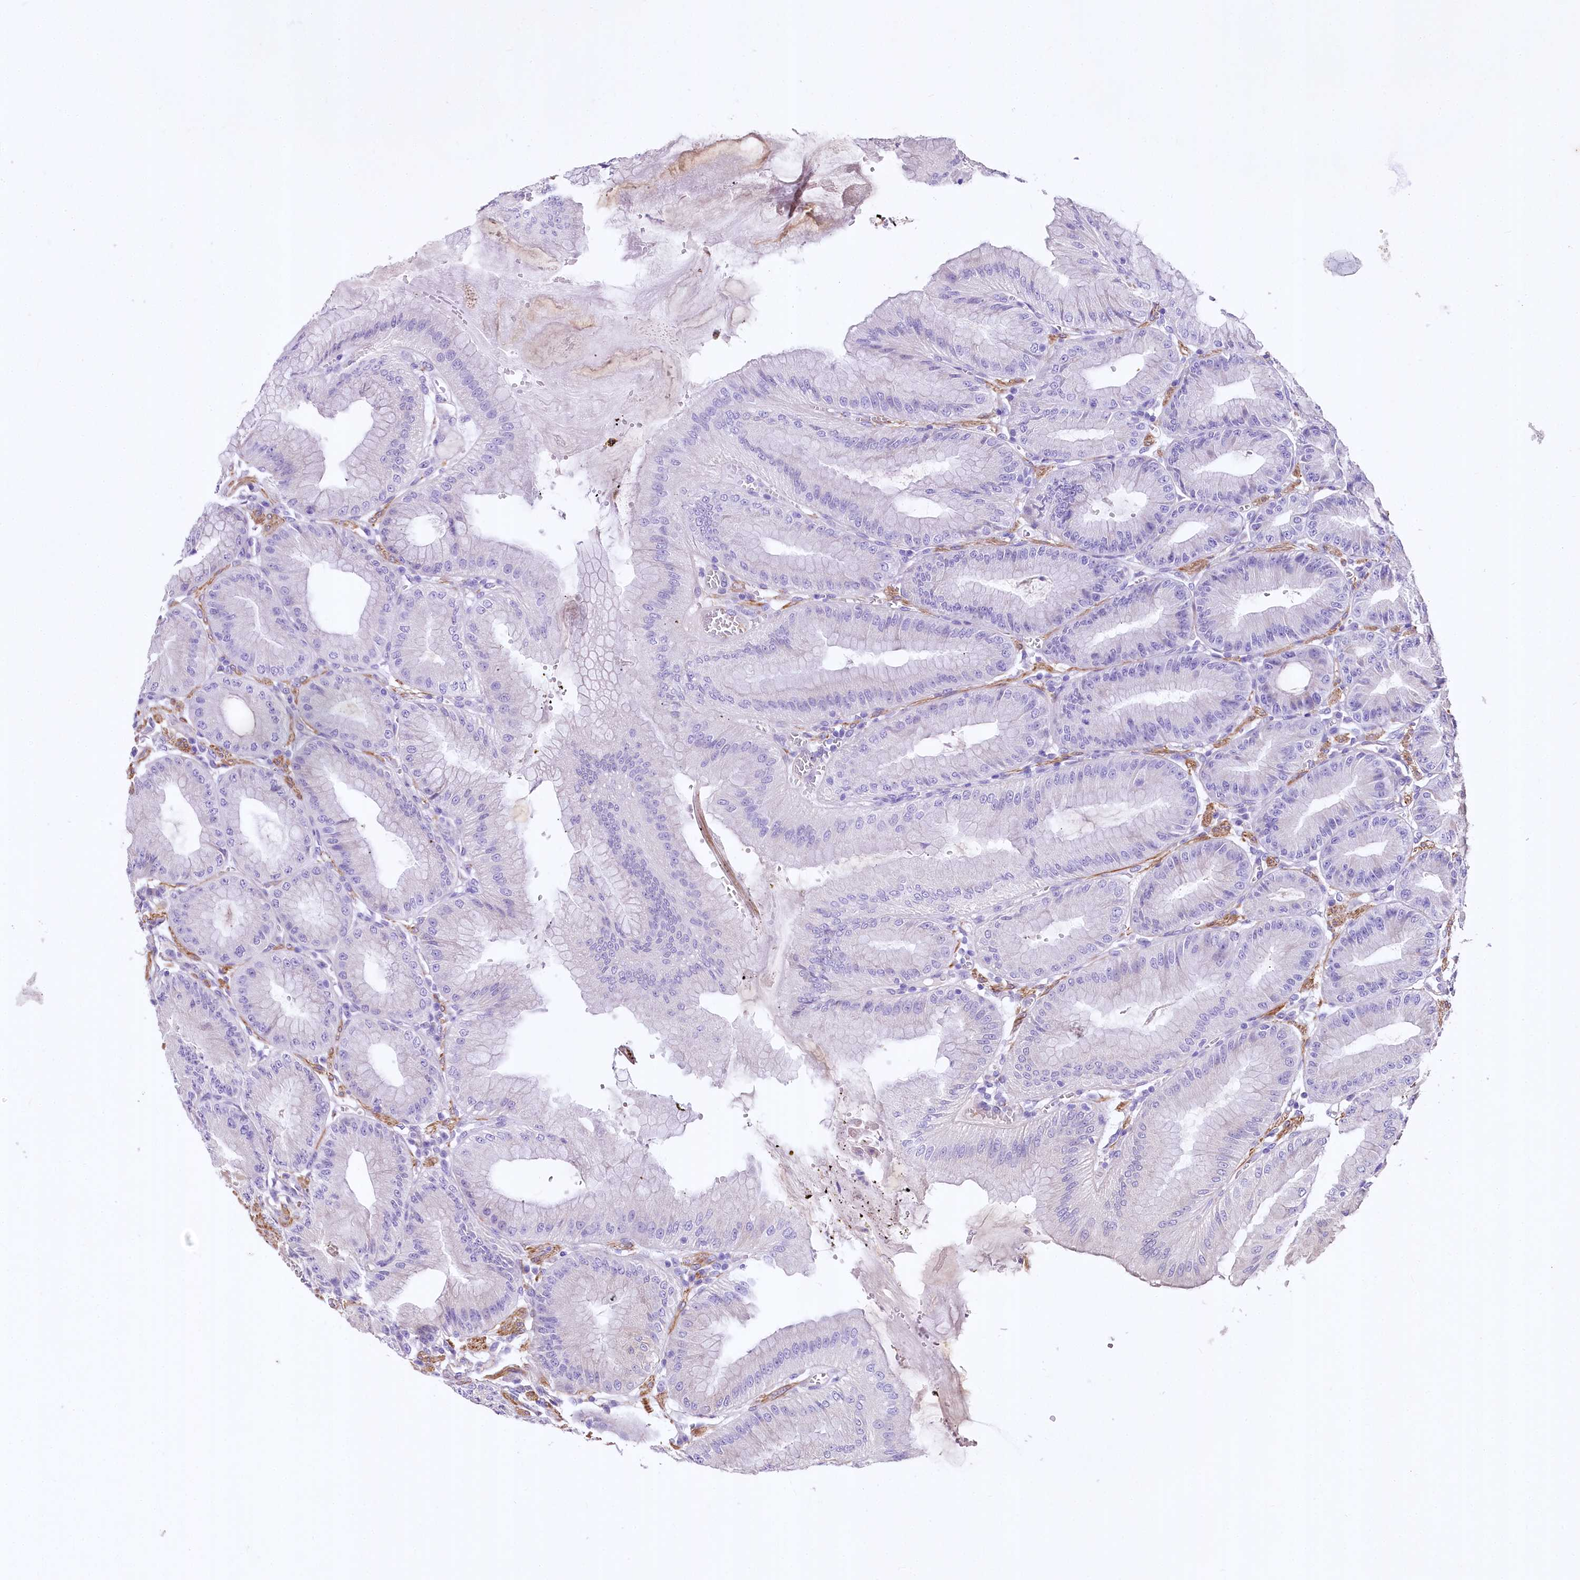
{"staining": {"intensity": "negative", "quantity": "none", "location": "none"}, "tissue": "stomach", "cell_type": "Glandular cells", "image_type": "normal", "snomed": [{"axis": "morphology", "description": "Normal tissue, NOS"}, {"axis": "topography", "description": "Stomach, lower"}], "caption": "IHC photomicrograph of normal human stomach stained for a protein (brown), which demonstrates no staining in glandular cells.", "gene": "RDH16", "patient": {"sex": "male", "age": 71}}